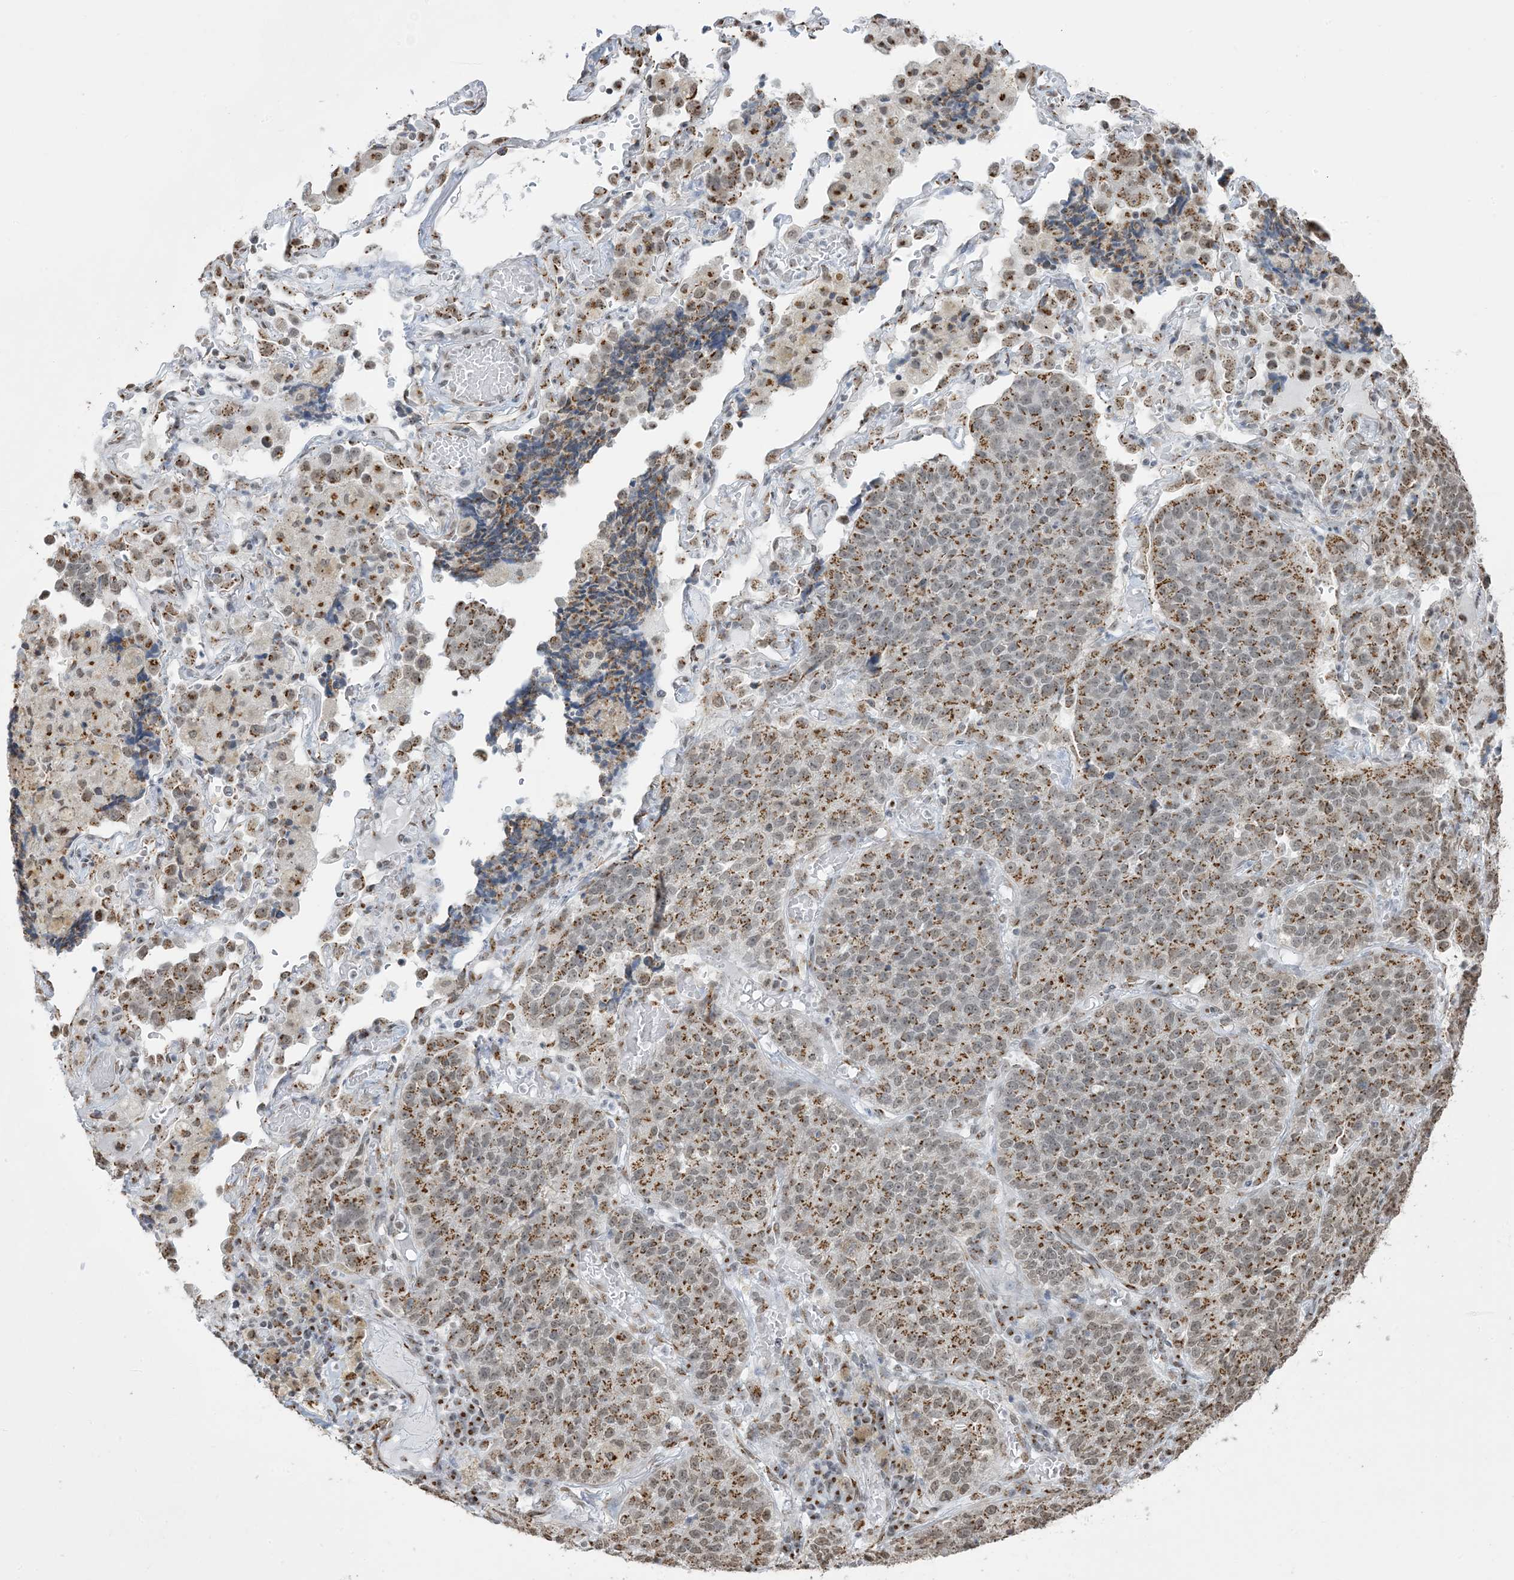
{"staining": {"intensity": "moderate", "quantity": ">75%", "location": "cytoplasmic/membranous,nuclear"}, "tissue": "lung cancer", "cell_type": "Tumor cells", "image_type": "cancer", "snomed": [{"axis": "morphology", "description": "Adenocarcinoma, NOS"}, {"axis": "topography", "description": "Lung"}], "caption": "Moderate cytoplasmic/membranous and nuclear staining for a protein is appreciated in approximately >75% of tumor cells of lung cancer (adenocarcinoma) using immunohistochemistry (IHC).", "gene": "GPR107", "patient": {"sex": "male", "age": 49}}